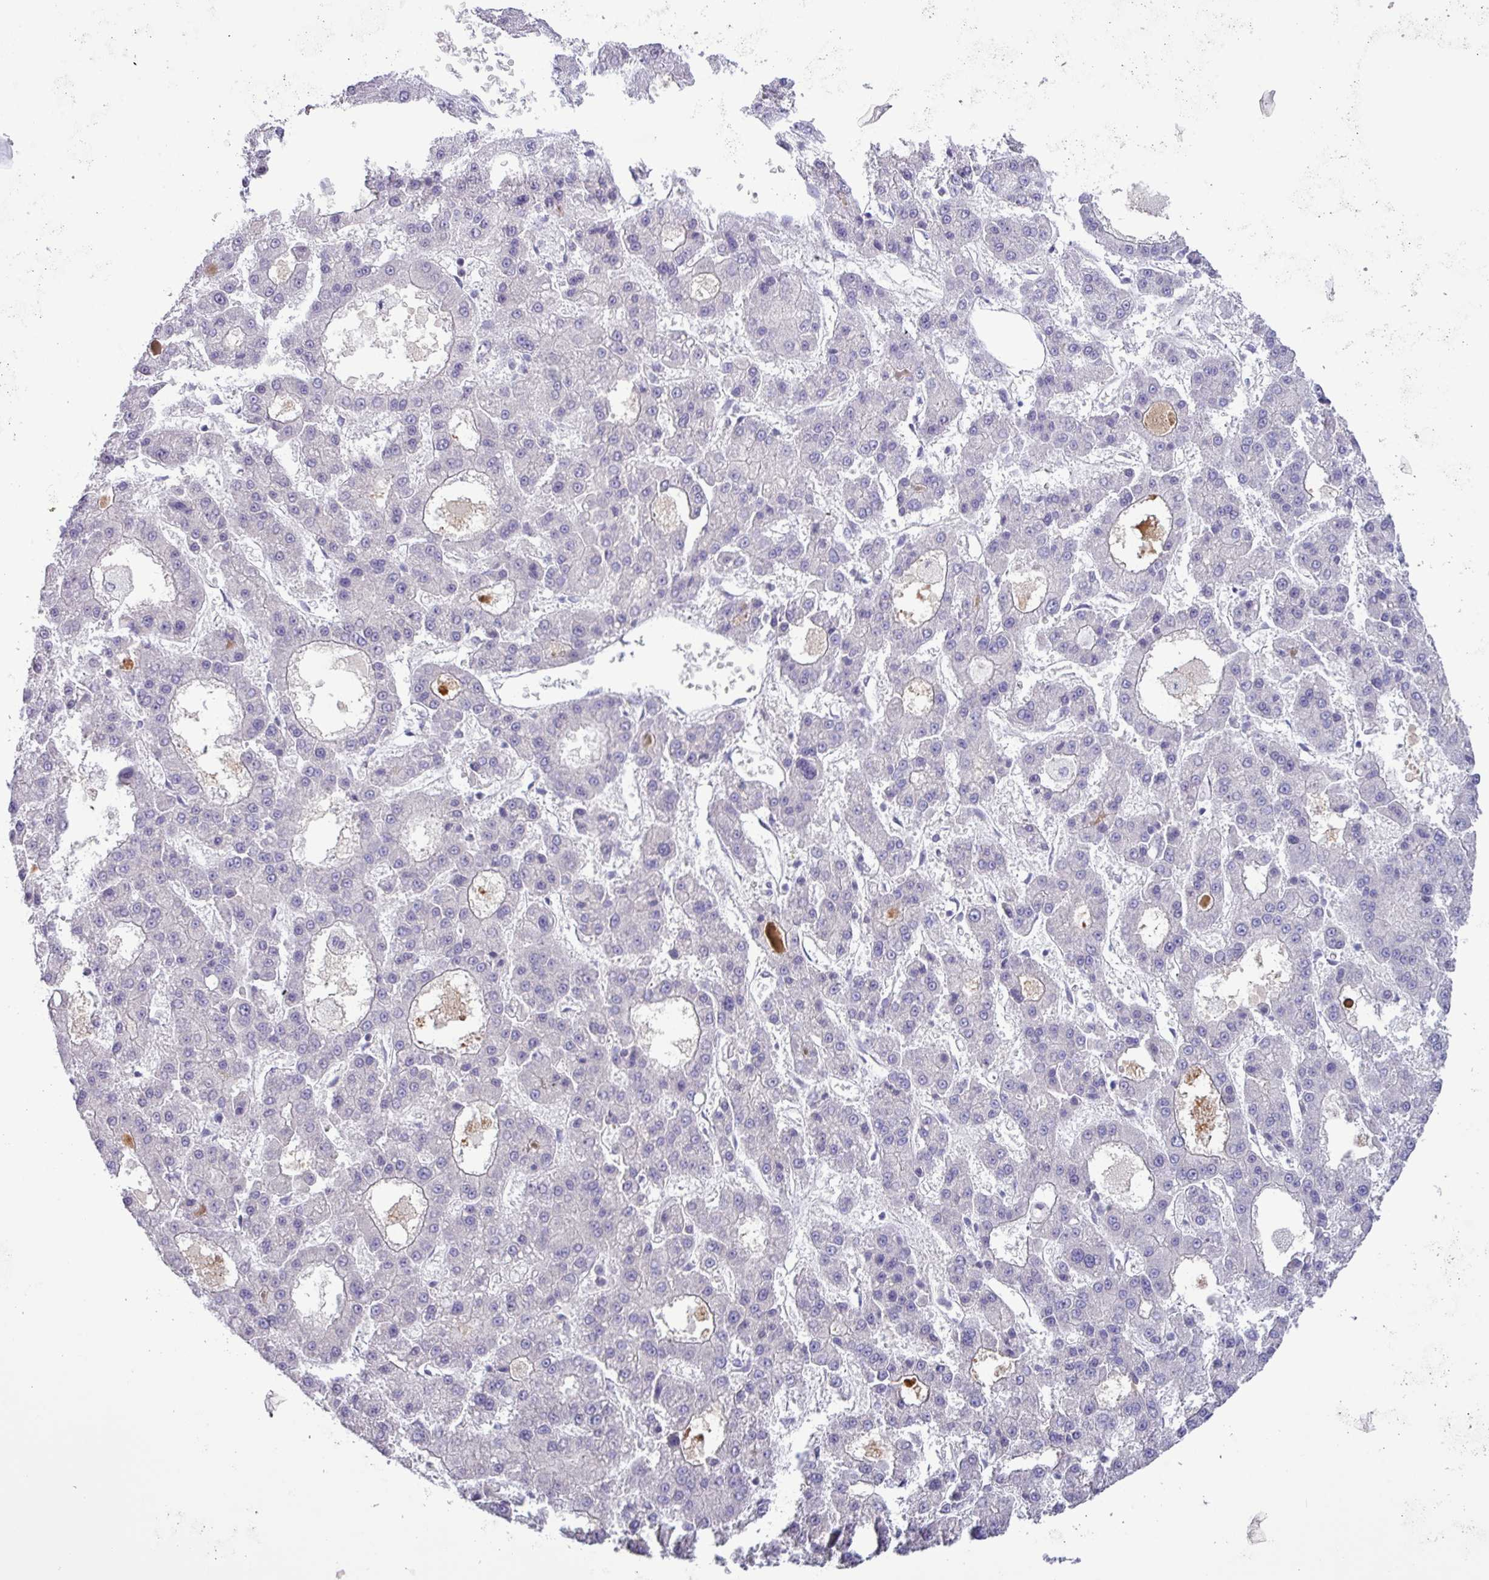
{"staining": {"intensity": "negative", "quantity": "none", "location": "none"}, "tissue": "liver cancer", "cell_type": "Tumor cells", "image_type": "cancer", "snomed": [{"axis": "morphology", "description": "Carcinoma, Hepatocellular, NOS"}, {"axis": "topography", "description": "Liver"}], "caption": "IHC photomicrograph of liver hepatocellular carcinoma stained for a protein (brown), which exhibits no positivity in tumor cells. (Immunohistochemistry (ihc), brightfield microscopy, high magnification).", "gene": "TNFSF12", "patient": {"sex": "male", "age": 70}}